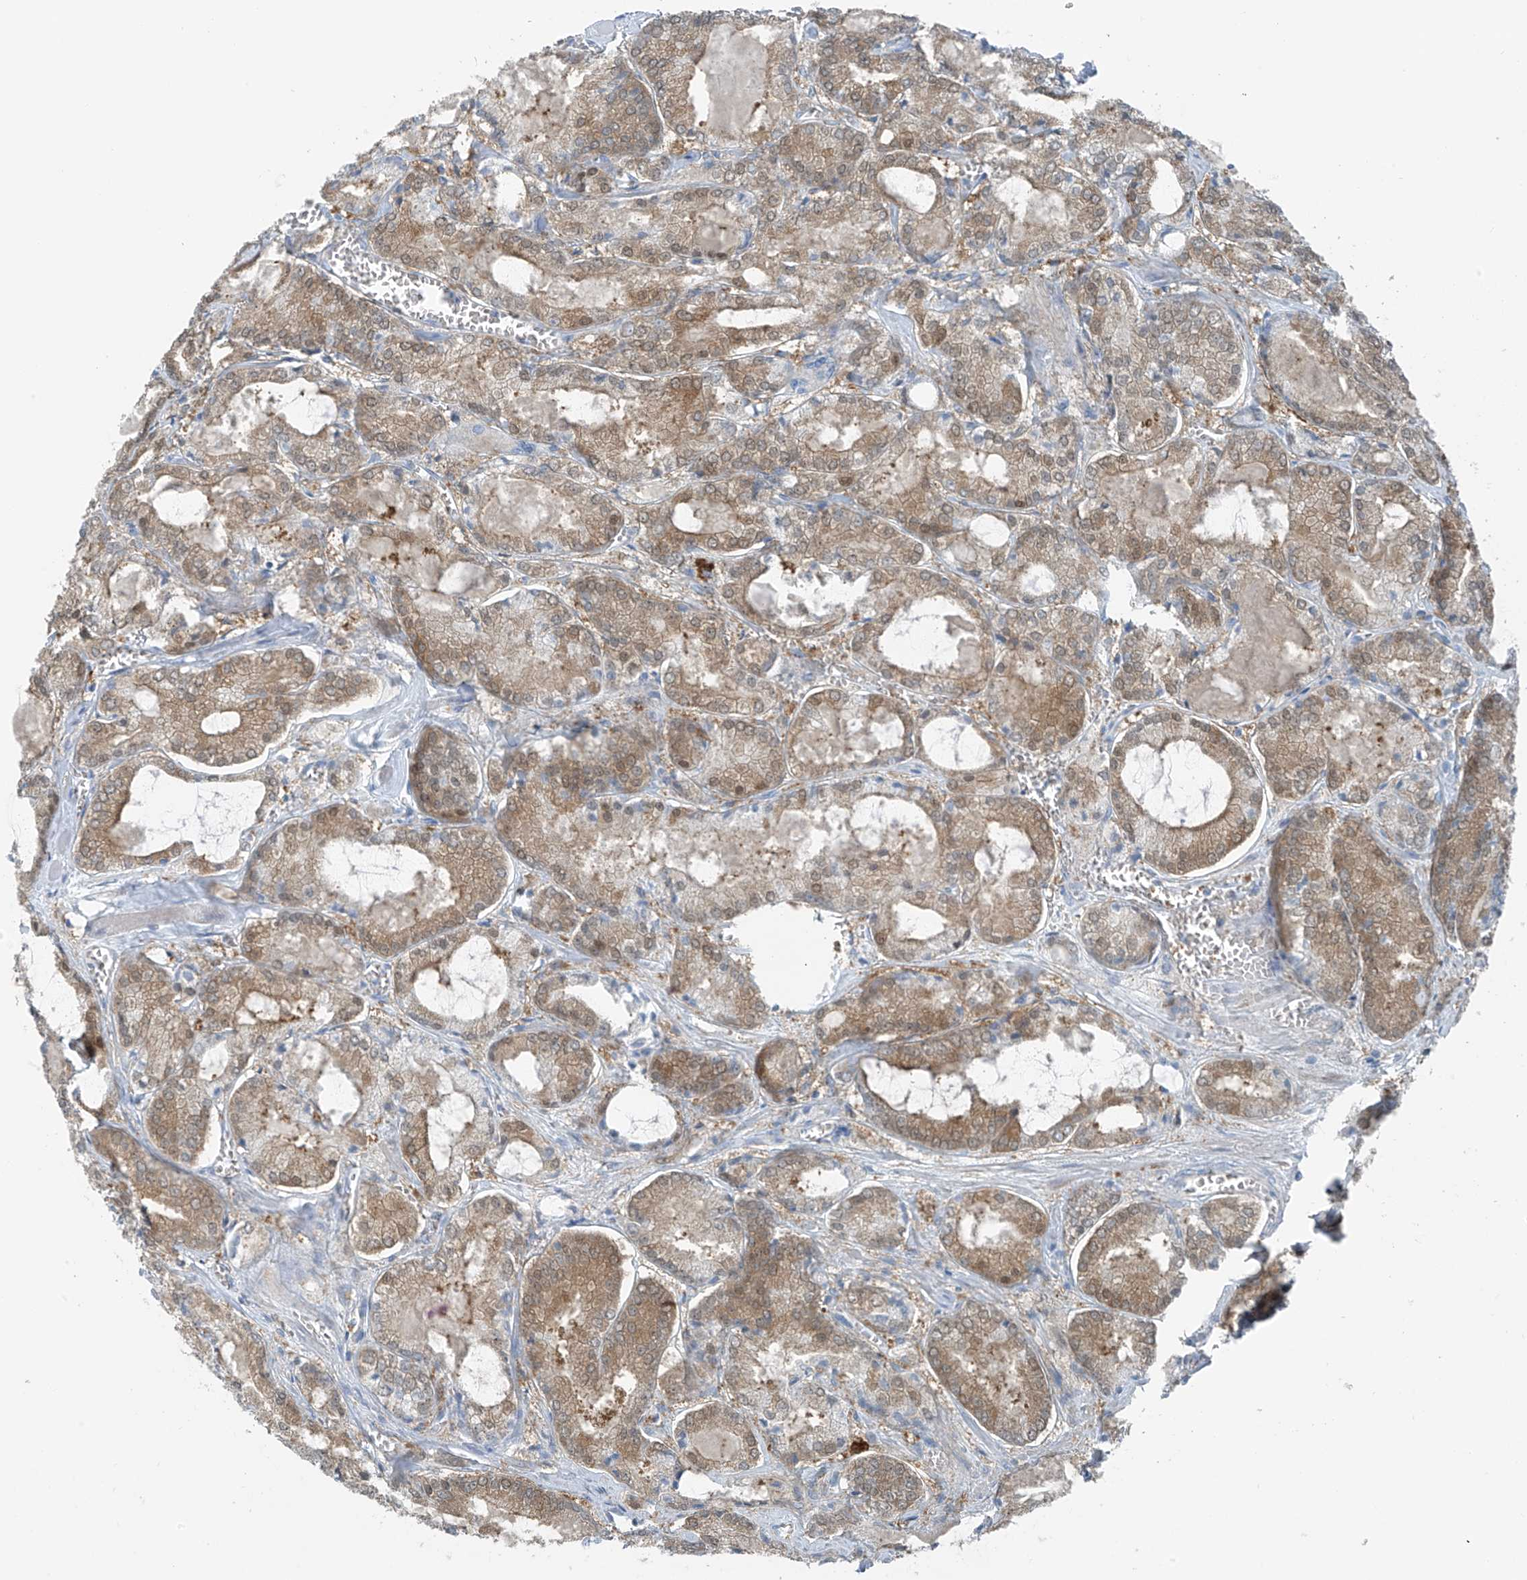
{"staining": {"intensity": "moderate", "quantity": "25%-75%", "location": "cytoplasmic/membranous"}, "tissue": "prostate cancer", "cell_type": "Tumor cells", "image_type": "cancer", "snomed": [{"axis": "morphology", "description": "Adenocarcinoma, Low grade"}, {"axis": "topography", "description": "Prostate"}], "caption": "Moderate cytoplasmic/membranous protein positivity is present in about 25%-75% of tumor cells in low-grade adenocarcinoma (prostate).", "gene": "SLC12A6", "patient": {"sex": "male", "age": 67}}